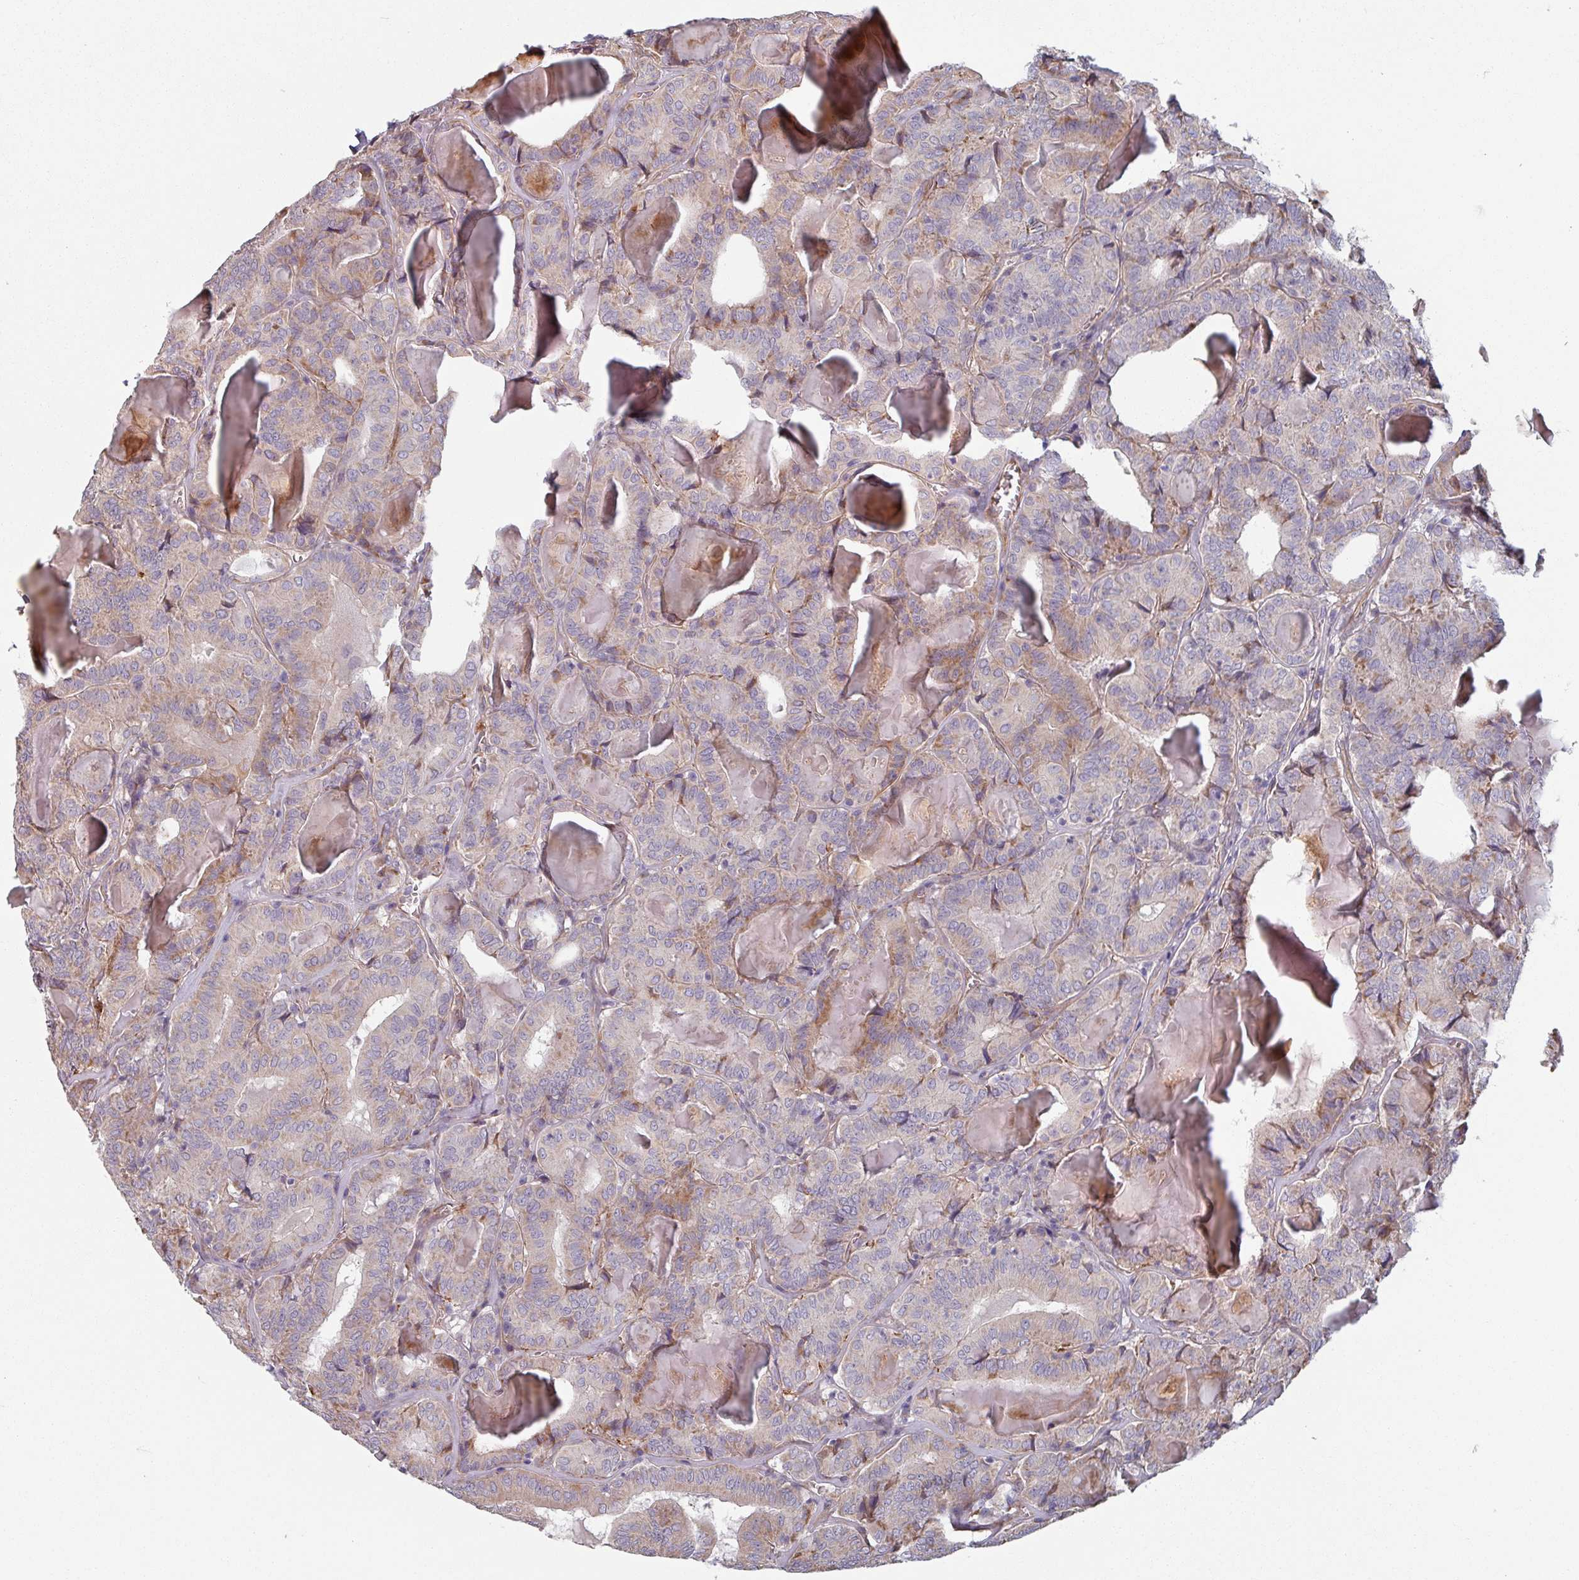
{"staining": {"intensity": "weak", "quantity": "25%-75%", "location": "cytoplasmic/membranous"}, "tissue": "thyroid cancer", "cell_type": "Tumor cells", "image_type": "cancer", "snomed": [{"axis": "morphology", "description": "Papillary adenocarcinoma, NOS"}, {"axis": "topography", "description": "Thyroid gland"}], "caption": "Human thyroid cancer (papillary adenocarcinoma) stained with a protein marker exhibits weak staining in tumor cells.", "gene": "C4BPB", "patient": {"sex": "female", "age": 72}}